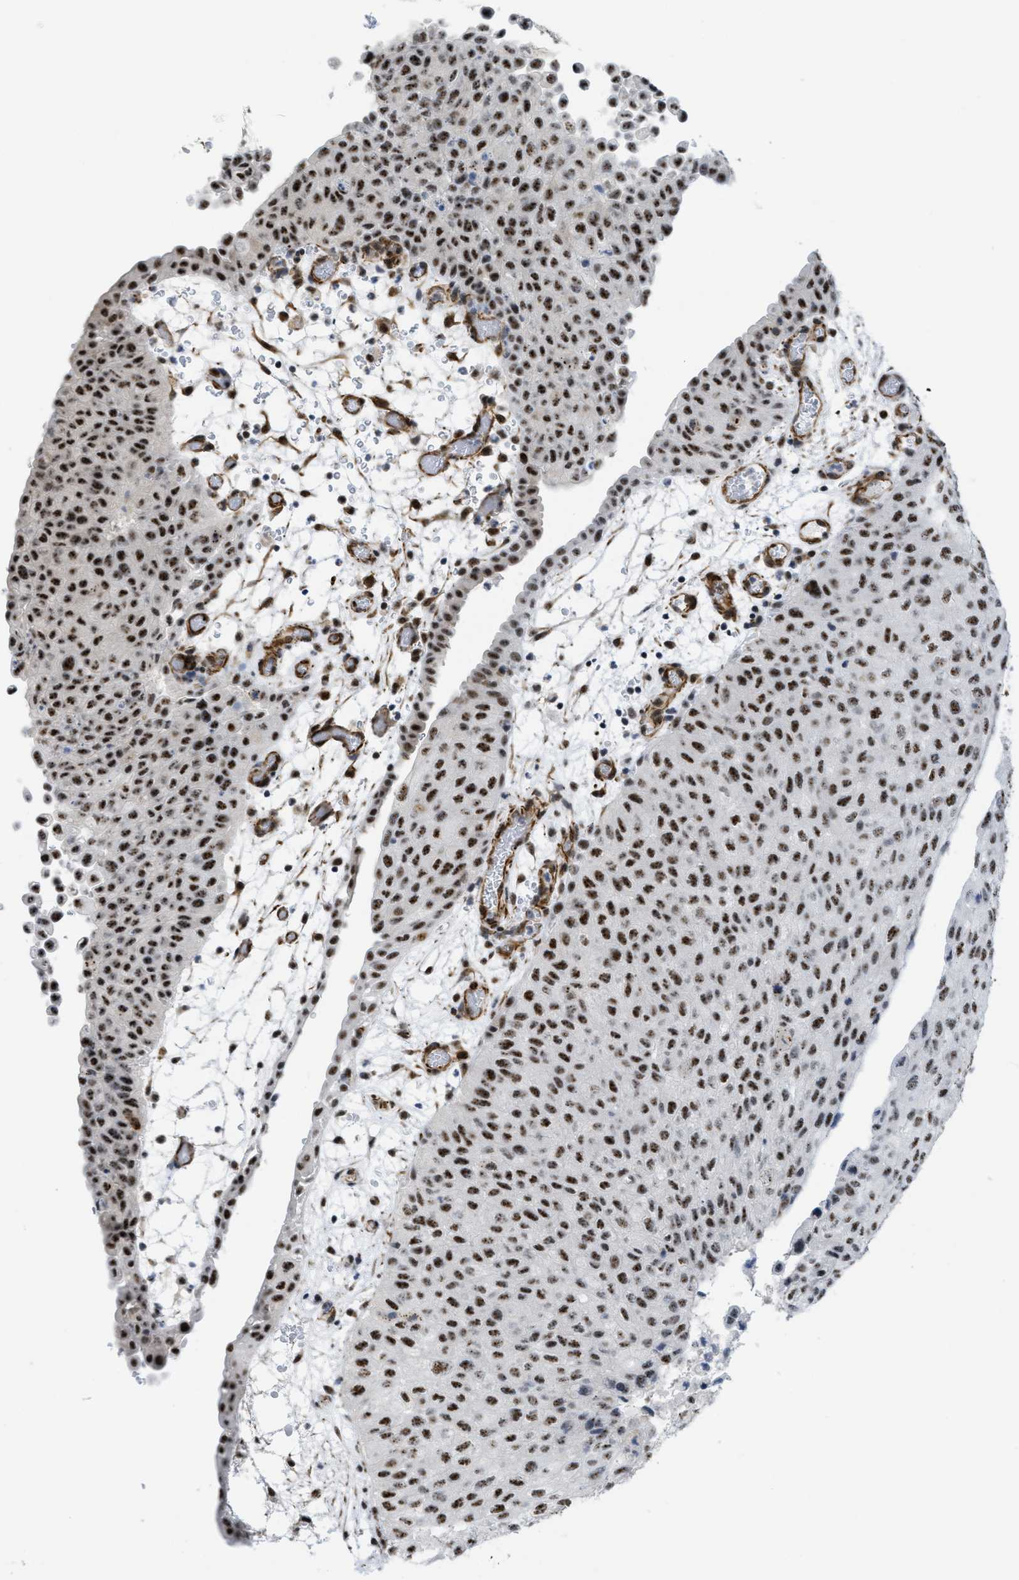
{"staining": {"intensity": "strong", "quantity": ">75%", "location": "nuclear"}, "tissue": "urothelial cancer", "cell_type": "Tumor cells", "image_type": "cancer", "snomed": [{"axis": "morphology", "description": "Urothelial carcinoma, Low grade"}, {"axis": "morphology", "description": "Urothelial carcinoma, High grade"}, {"axis": "topography", "description": "Urinary bladder"}], "caption": "Strong nuclear staining is seen in approximately >75% of tumor cells in urothelial carcinoma (low-grade).", "gene": "LRRC8B", "patient": {"sex": "male", "age": 35}}